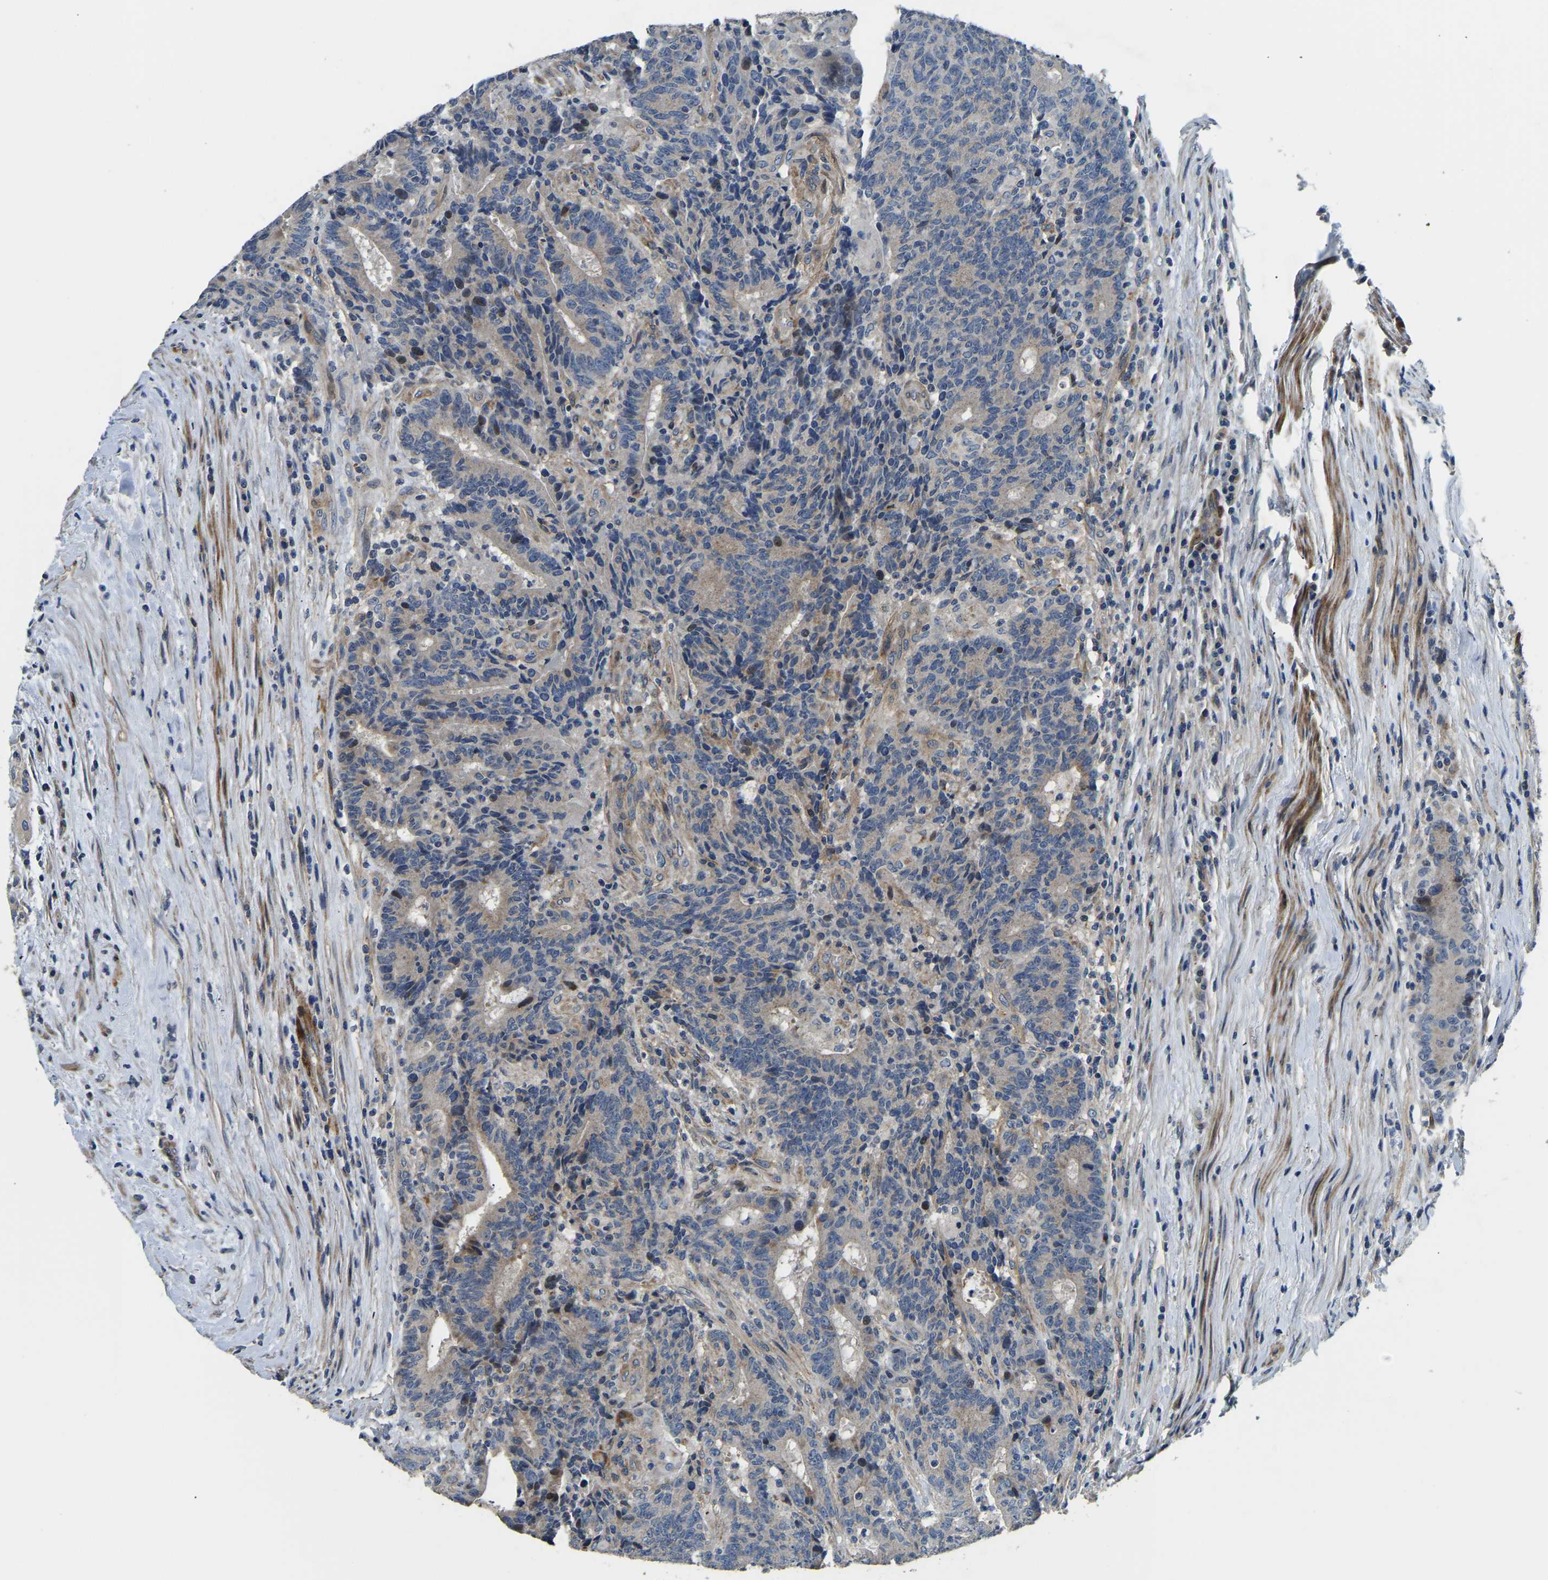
{"staining": {"intensity": "moderate", "quantity": "<25%", "location": "cytoplasmic/membranous"}, "tissue": "colorectal cancer", "cell_type": "Tumor cells", "image_type": "cancer", "snomed": [{"axis": "morphology", "description": "Normal tissue, NOS"}, {"axis": "morphology", "description": "Adenocarcinoma, NOS"}, {"axis": "topography", "description": "Colon"}], "caption": "Colorectal cancer (adenocarcinoma) was stained to show a protein in brown. There is low levels of moderate cytoplasmic/membranous staining in approximately <25% of tumor cells.", "gene": "RNF39", "patient": {"sex": "female", "age": 75}}